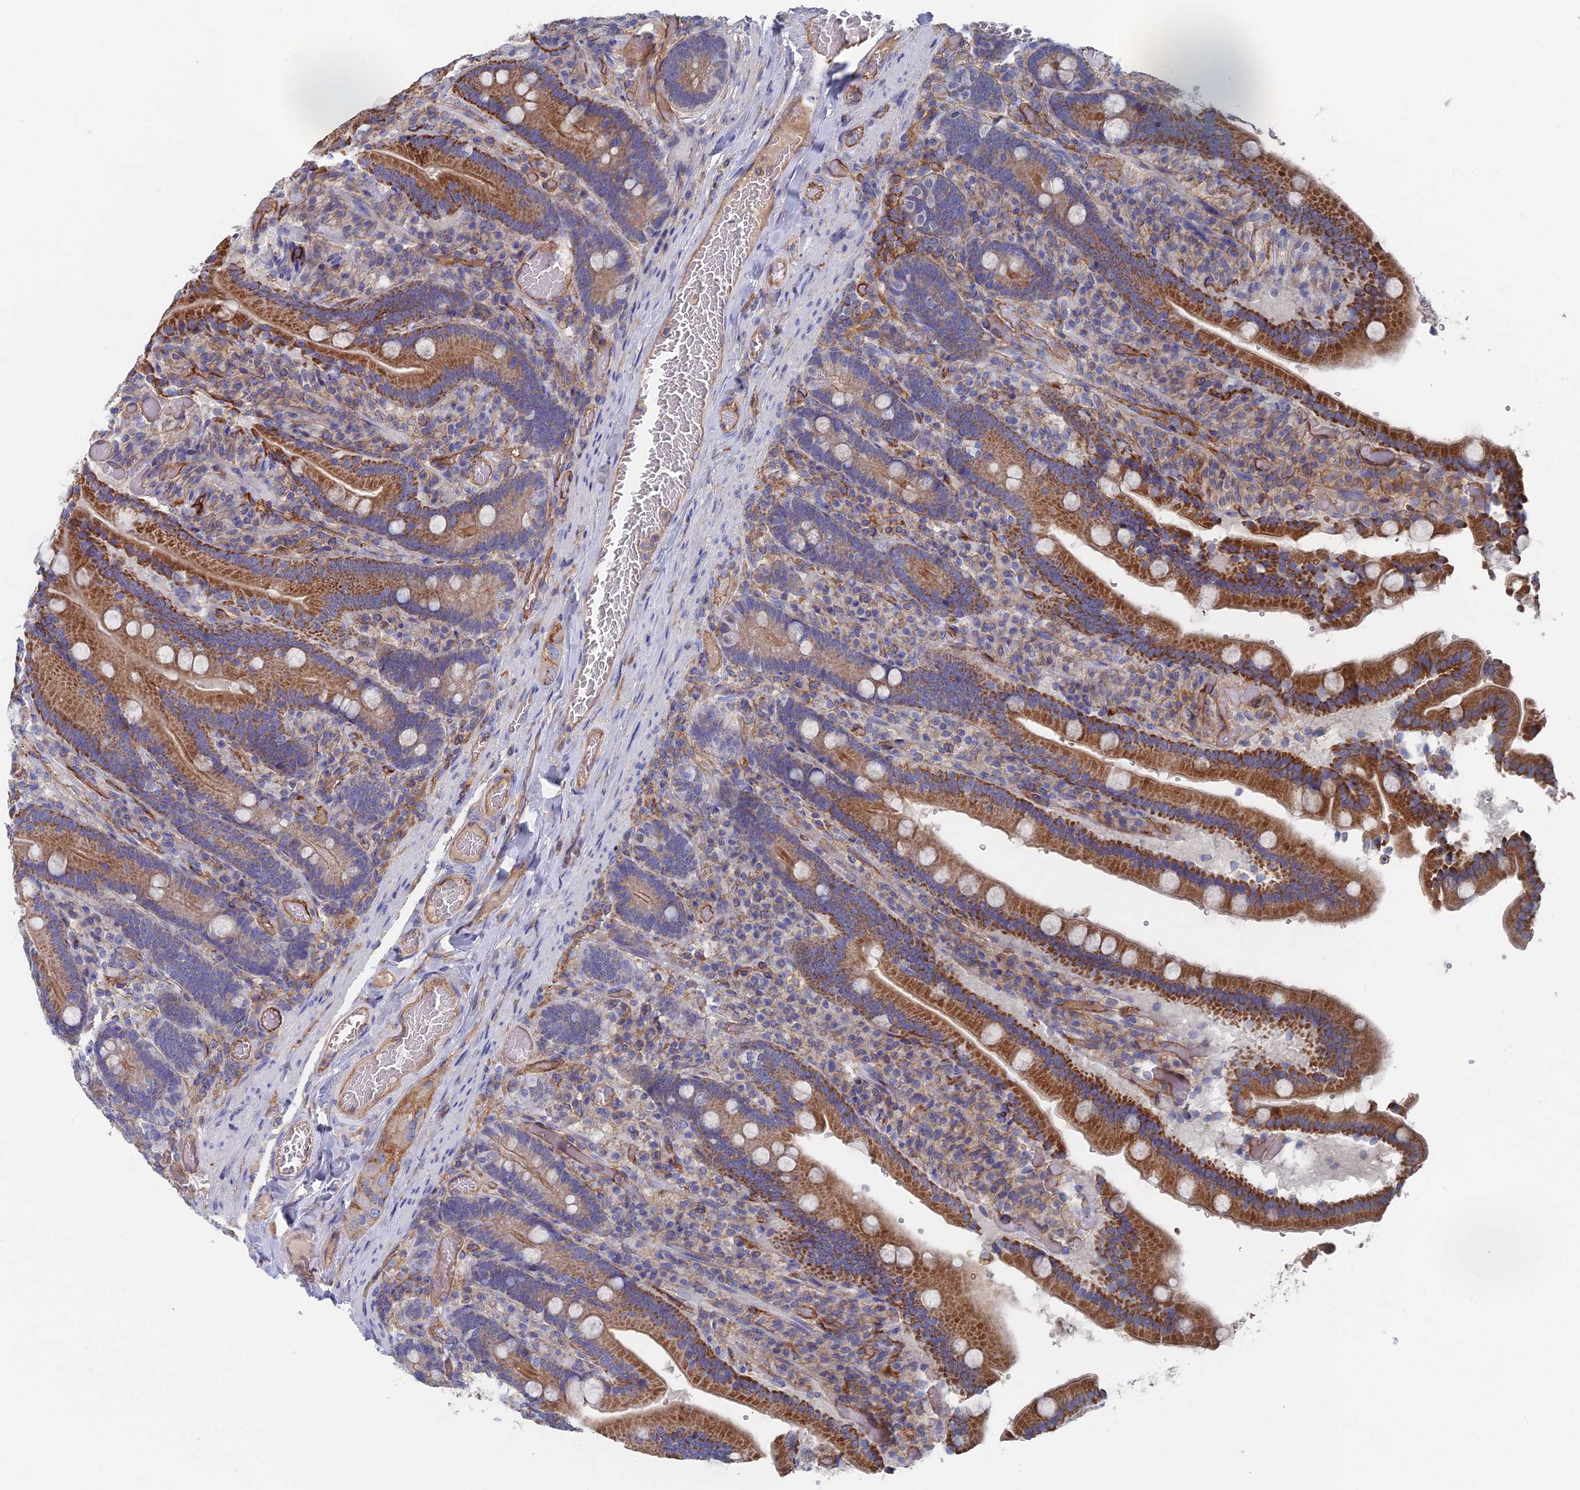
{"staining": {"intensity": "moderate", "quantity": ">75%", "location": "cytoplasmic/membranous"}, "tissue": "duodenum", "cell_type": "Glandular cells", "image_type": "normal", "snomed": [{"axis": "morphology", "description": "Normal tissue, NOS"}, {"axis": "topography", "description": "Duodenum"}], "caption": "The immunohistochemical stain labels moderate cytoplasmic/membranous expression in glandular cells of unremarkable duodenum.", "gene": "SNX11", "patient": {"sex": "female", "age": 62}}